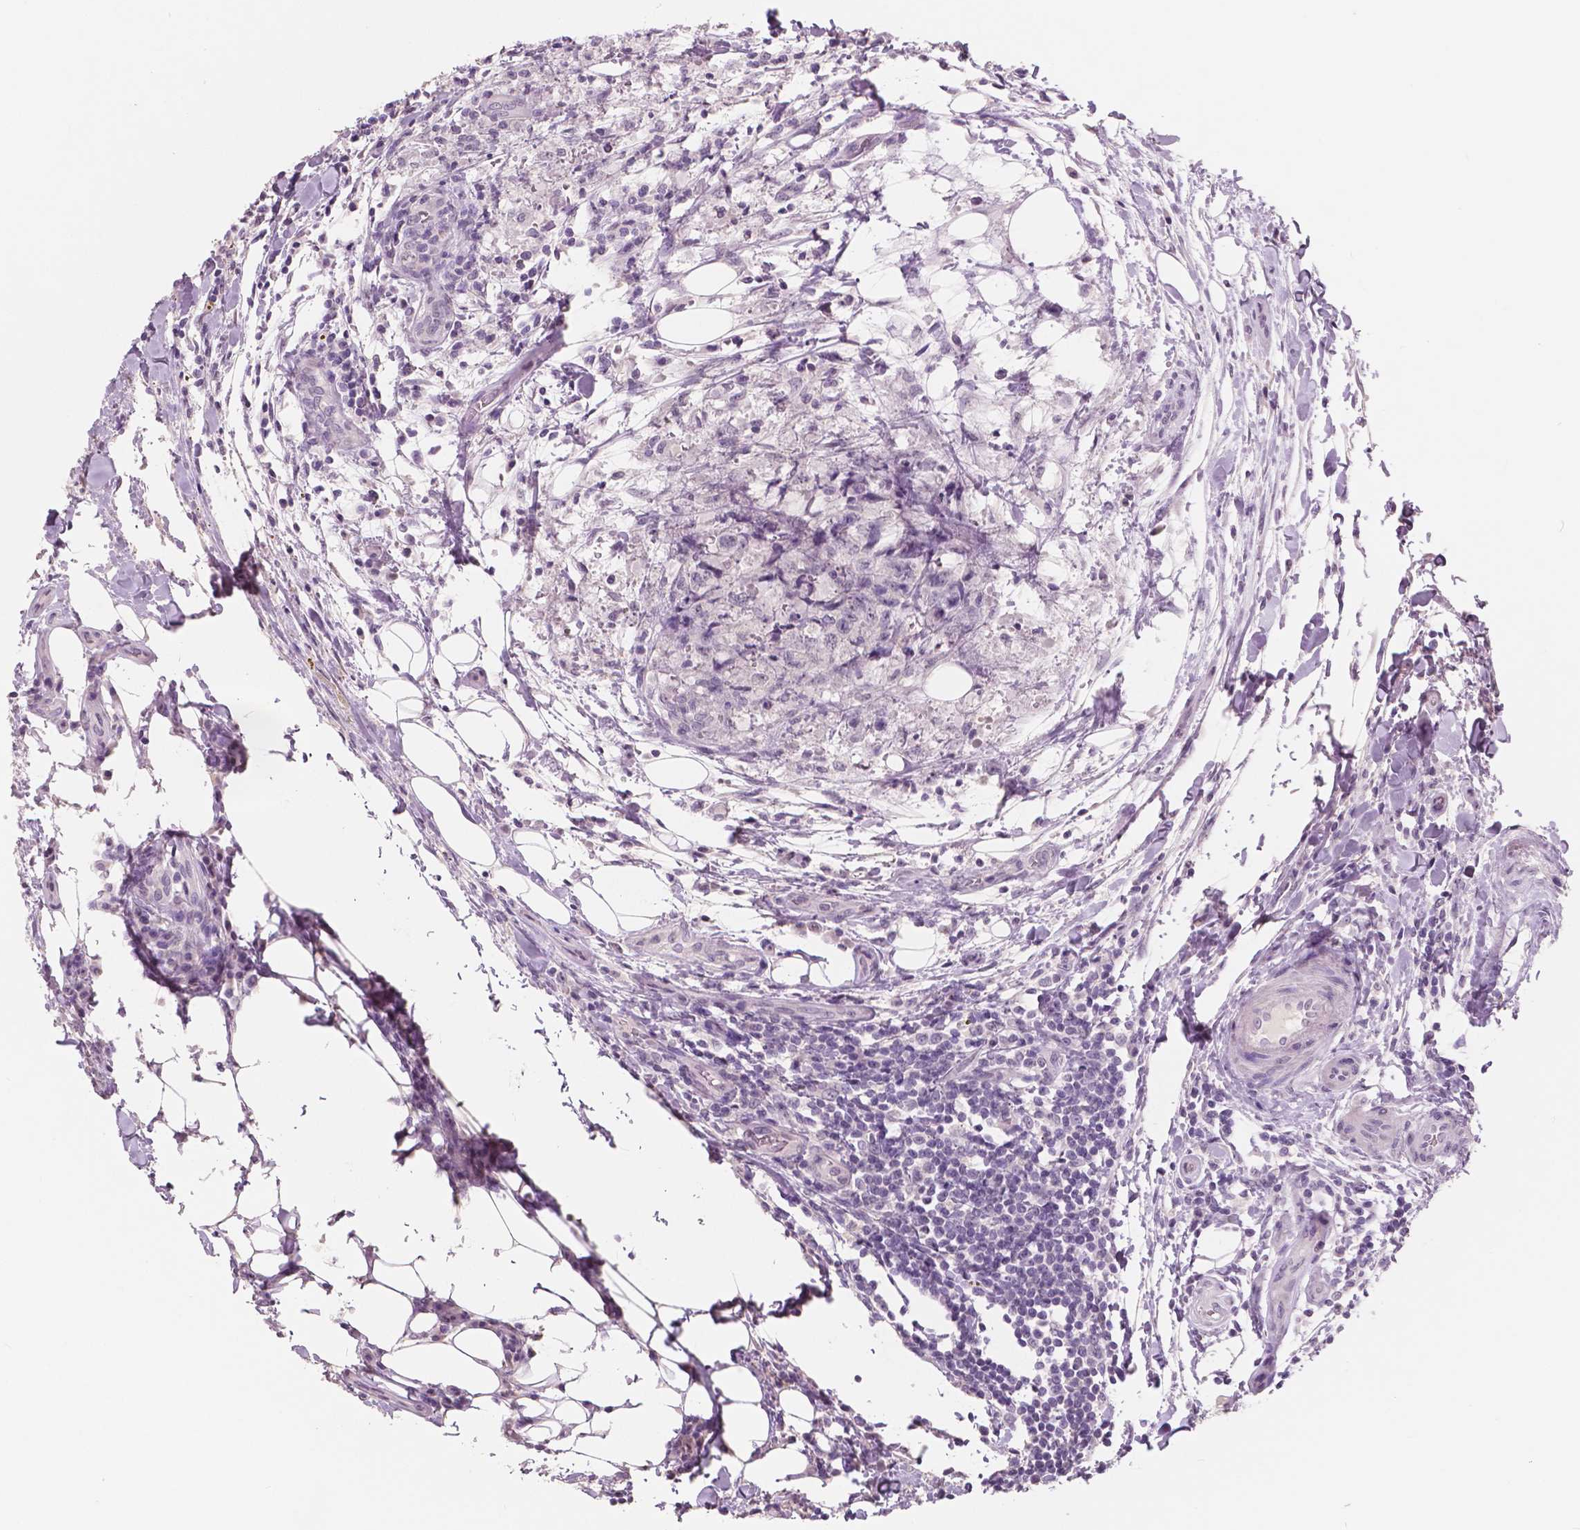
{"staining": {"intensity": "negative", "quantity": "none", "location": "none"}, "tissue": "testis cancer", "cell_type": "Tumor cells", "image_type": "cancer", "snomed": [{"axis": "morphology", "description": "Carcinoma, Embryonal, NOS"}, {"axis": "topography", "description": "Testis"}], "caption": "The immunohistochemistry photomicrograph has no significant staining in tumor cells of testis cancer (embryonal carcinoma) tissue.", "gene": "NECAB1", "patient": {"sex": "male", "age": 24}}